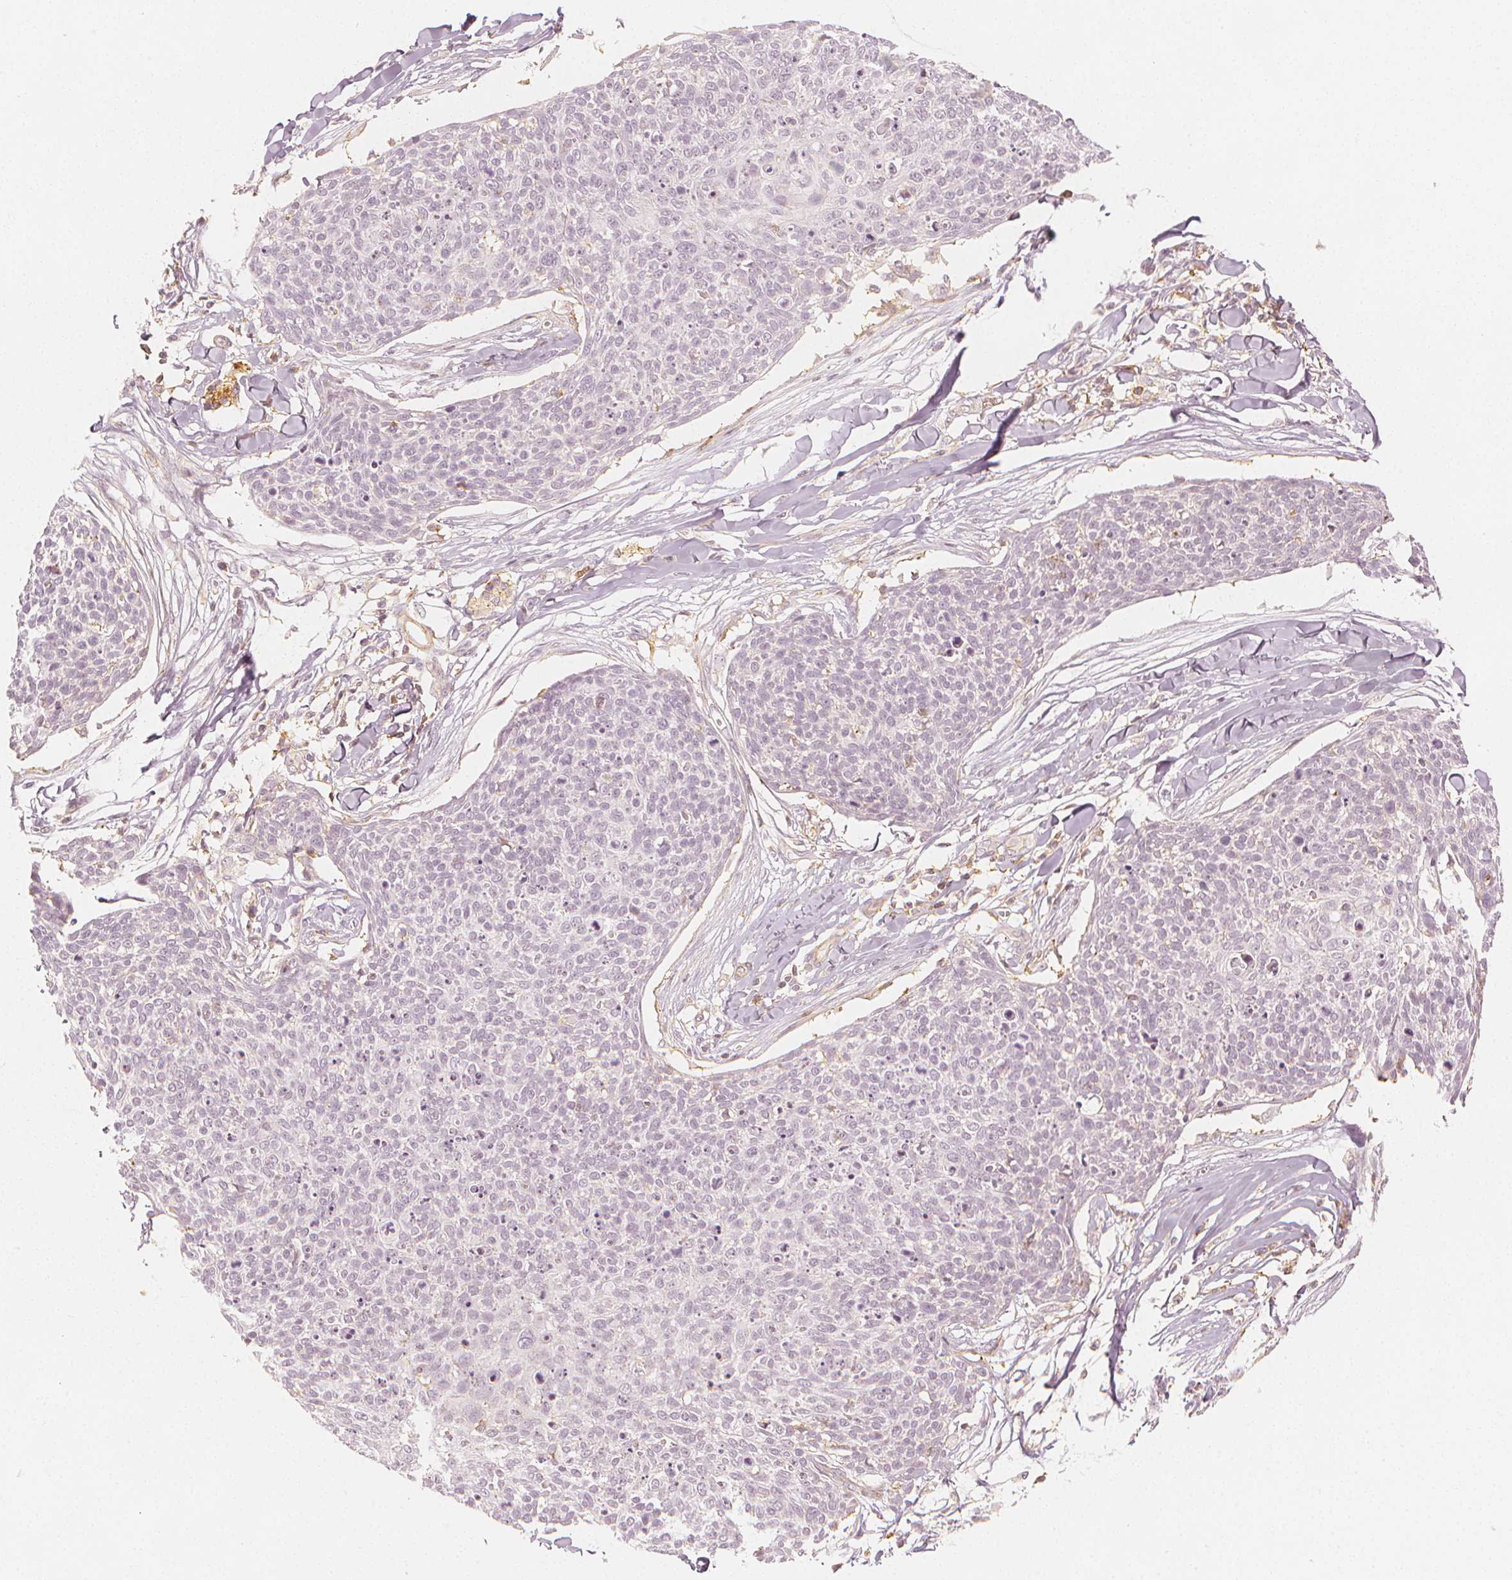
{"staining": {"intensity": "negative", "quantity": "none", "location": "none"}, "tissue": "skin cancer", "cell_type": "Tumor cells", "image_type": "cancer", "snomed": [{"axis": "morphology", "description": "Squamous cell carcinoma, NOS"}, {"axis": "topography", "description": "Skin"}, {"axis": "topography", "description": "Vulva"}], "caption": "IHC image of squamous cell carcinoma (skin) stained for a protein (brown), which exhibits no expression in tumor cells.", "gene": "ARHGAP26", "patient": {"sex": "female", "age": 75}}